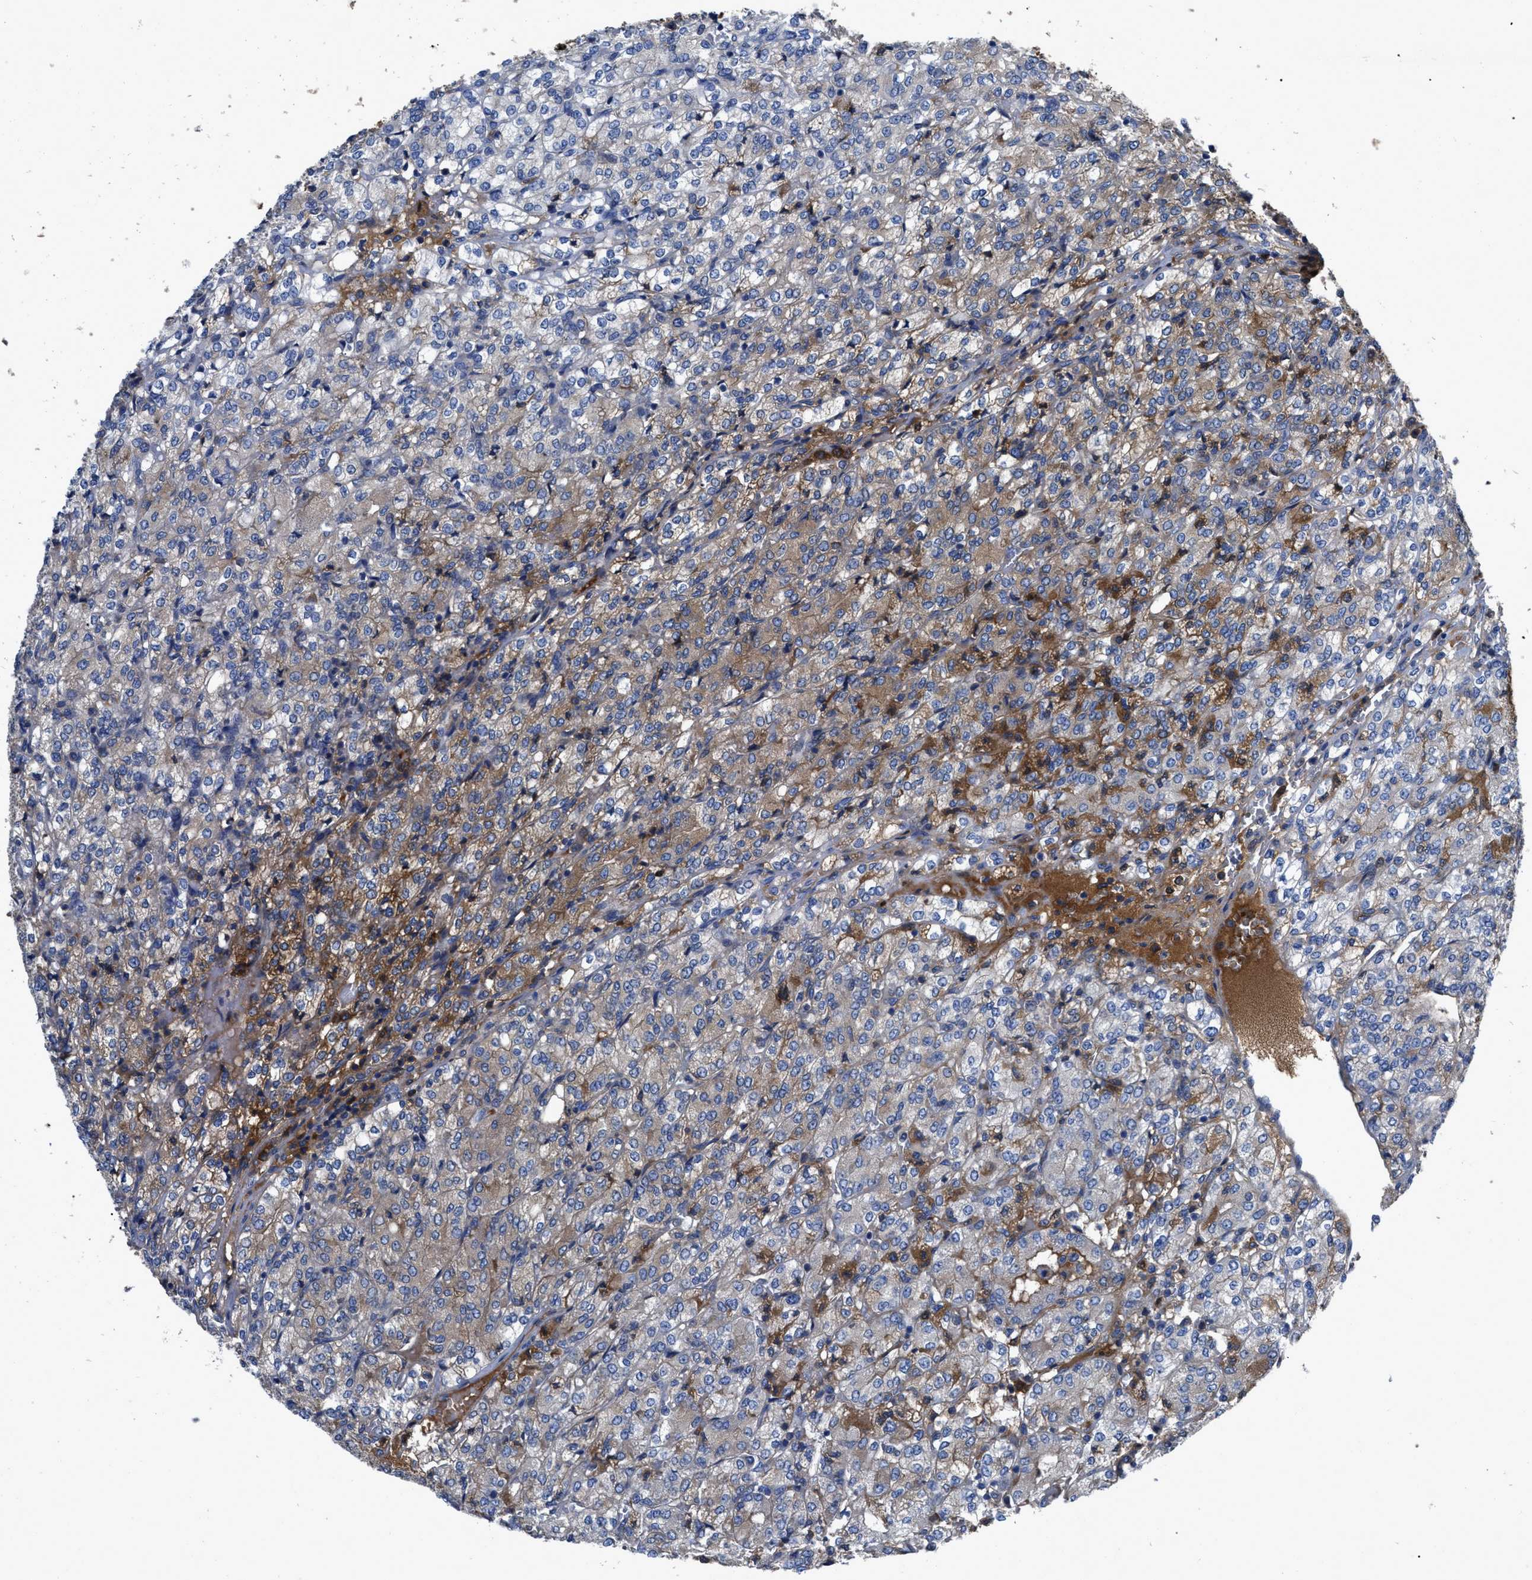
{"staining": {"intensity": "moderate", "quantity": "25%-75%", "location": "cytoplasmic/membranous"}, "tissue": "renal cancer", "cell_type": "Tumor cells", "image_type": "cancer", "snomed": [{"axis": "morphology", "description": "Adenocarcinoma, NOS"}, {"axis": "topography", "description": "Kidney"}], "caption": "Moderate cytoplasmic/membranous positivity for a protein is seen in approximately 25%-75% of tumor cells of adenocarcinoma (renal) using immunohistochemistry (IHC).", "gene": "SERPINA6", "patient": {"sex": "male", "age": 77}}